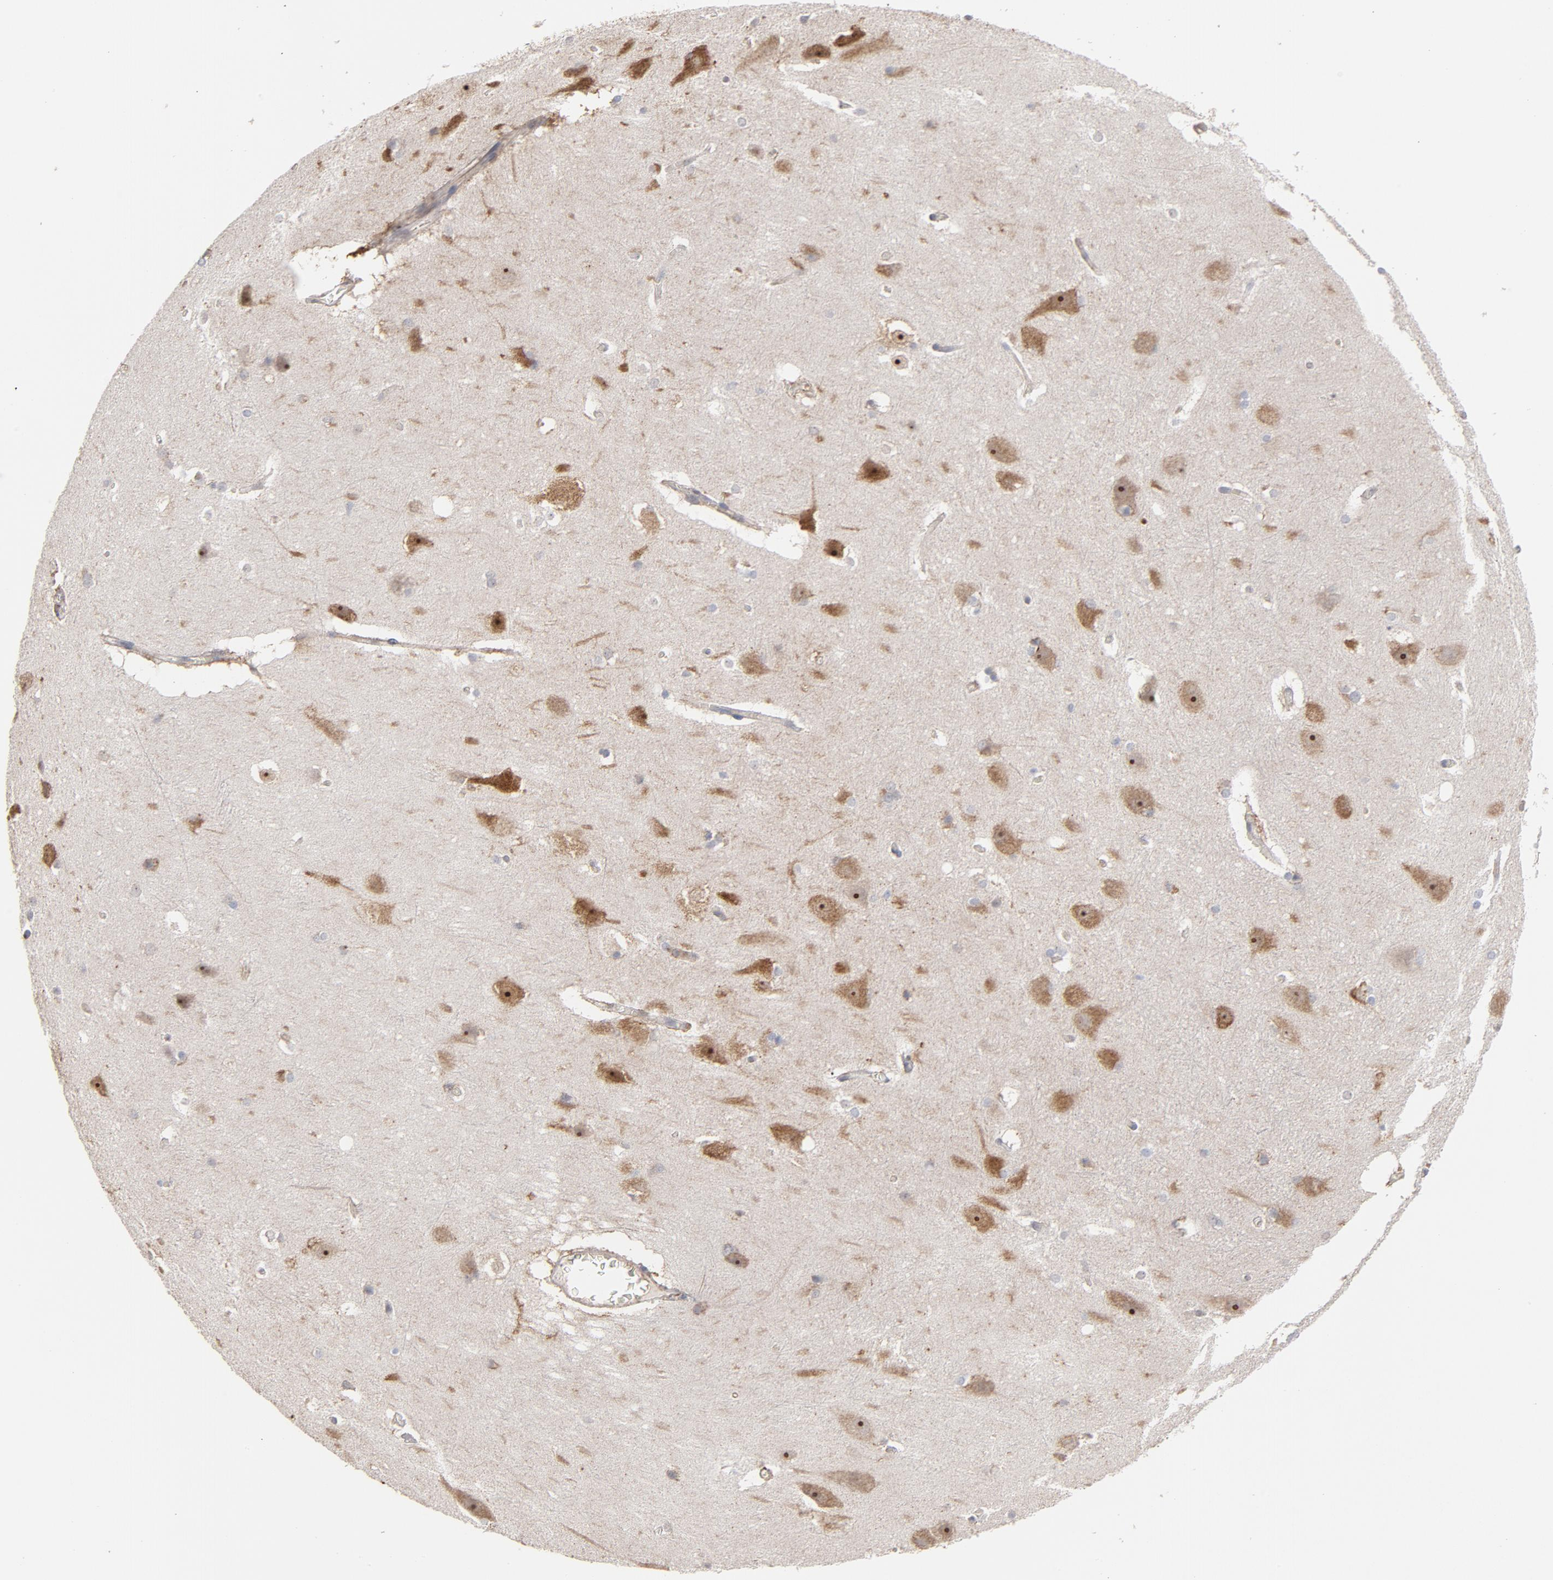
{"staining": {"intensity": "negative", "quantity": "none", "location": "none"}, "tissue": "hippocampus", "cell_type": "Glial cells", "image_type": "normal", "snomed": [{"axis": "morphology", "description": "Normal tissue, NOS"}, {"axis": "topography", "description": "Hippocampus"}], "caption": "Protein analysis of unremarkable hippocampus shows no significant staining in glial cells.", "gene": "PNMA1", "patient": {"sex": "female", "age": 19}}